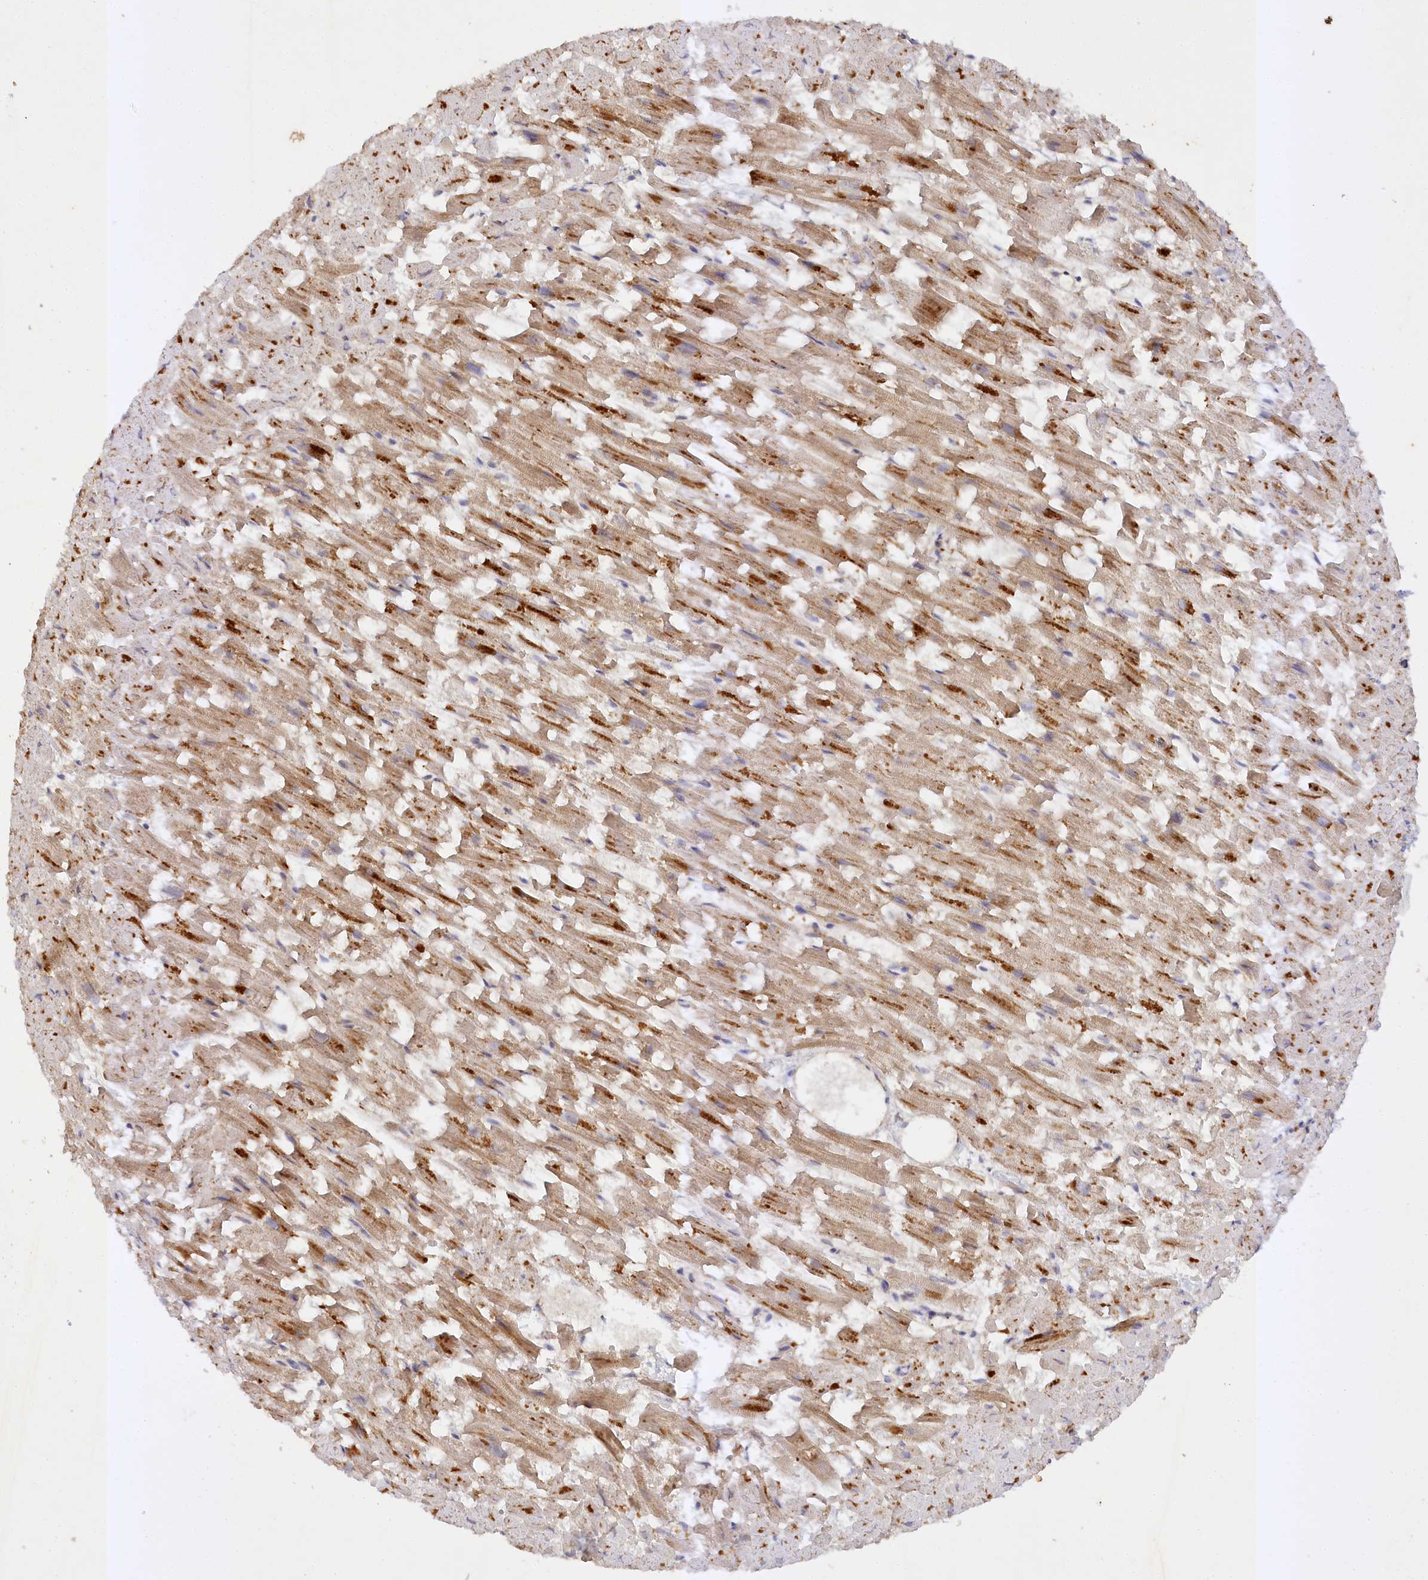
{"staining": {"intensity": "moderate", "quantity": ">75%", "location": "cytoplasmic/membranous"}, "tissue": "heart muscle", "cell_type": "Cardiomyocytes", "image_type": "normal", "snomed": [{"axis": "morphology", "description": "Normal tissue, NOS"}, {"axis": "topography", "description": "Heart"}], "caption": "A brown stain labels moderate cytoplasmic/membranous positivity of a protein in cardiomyocytes of benign human heart muscle. The protein is stained brown, and the nuclei are stained in blue (DAB IHC with brightfield microscopy, high magnification).", "gene": "TRAF3IP1", "patient": {"sex": "female", "age": 64}}